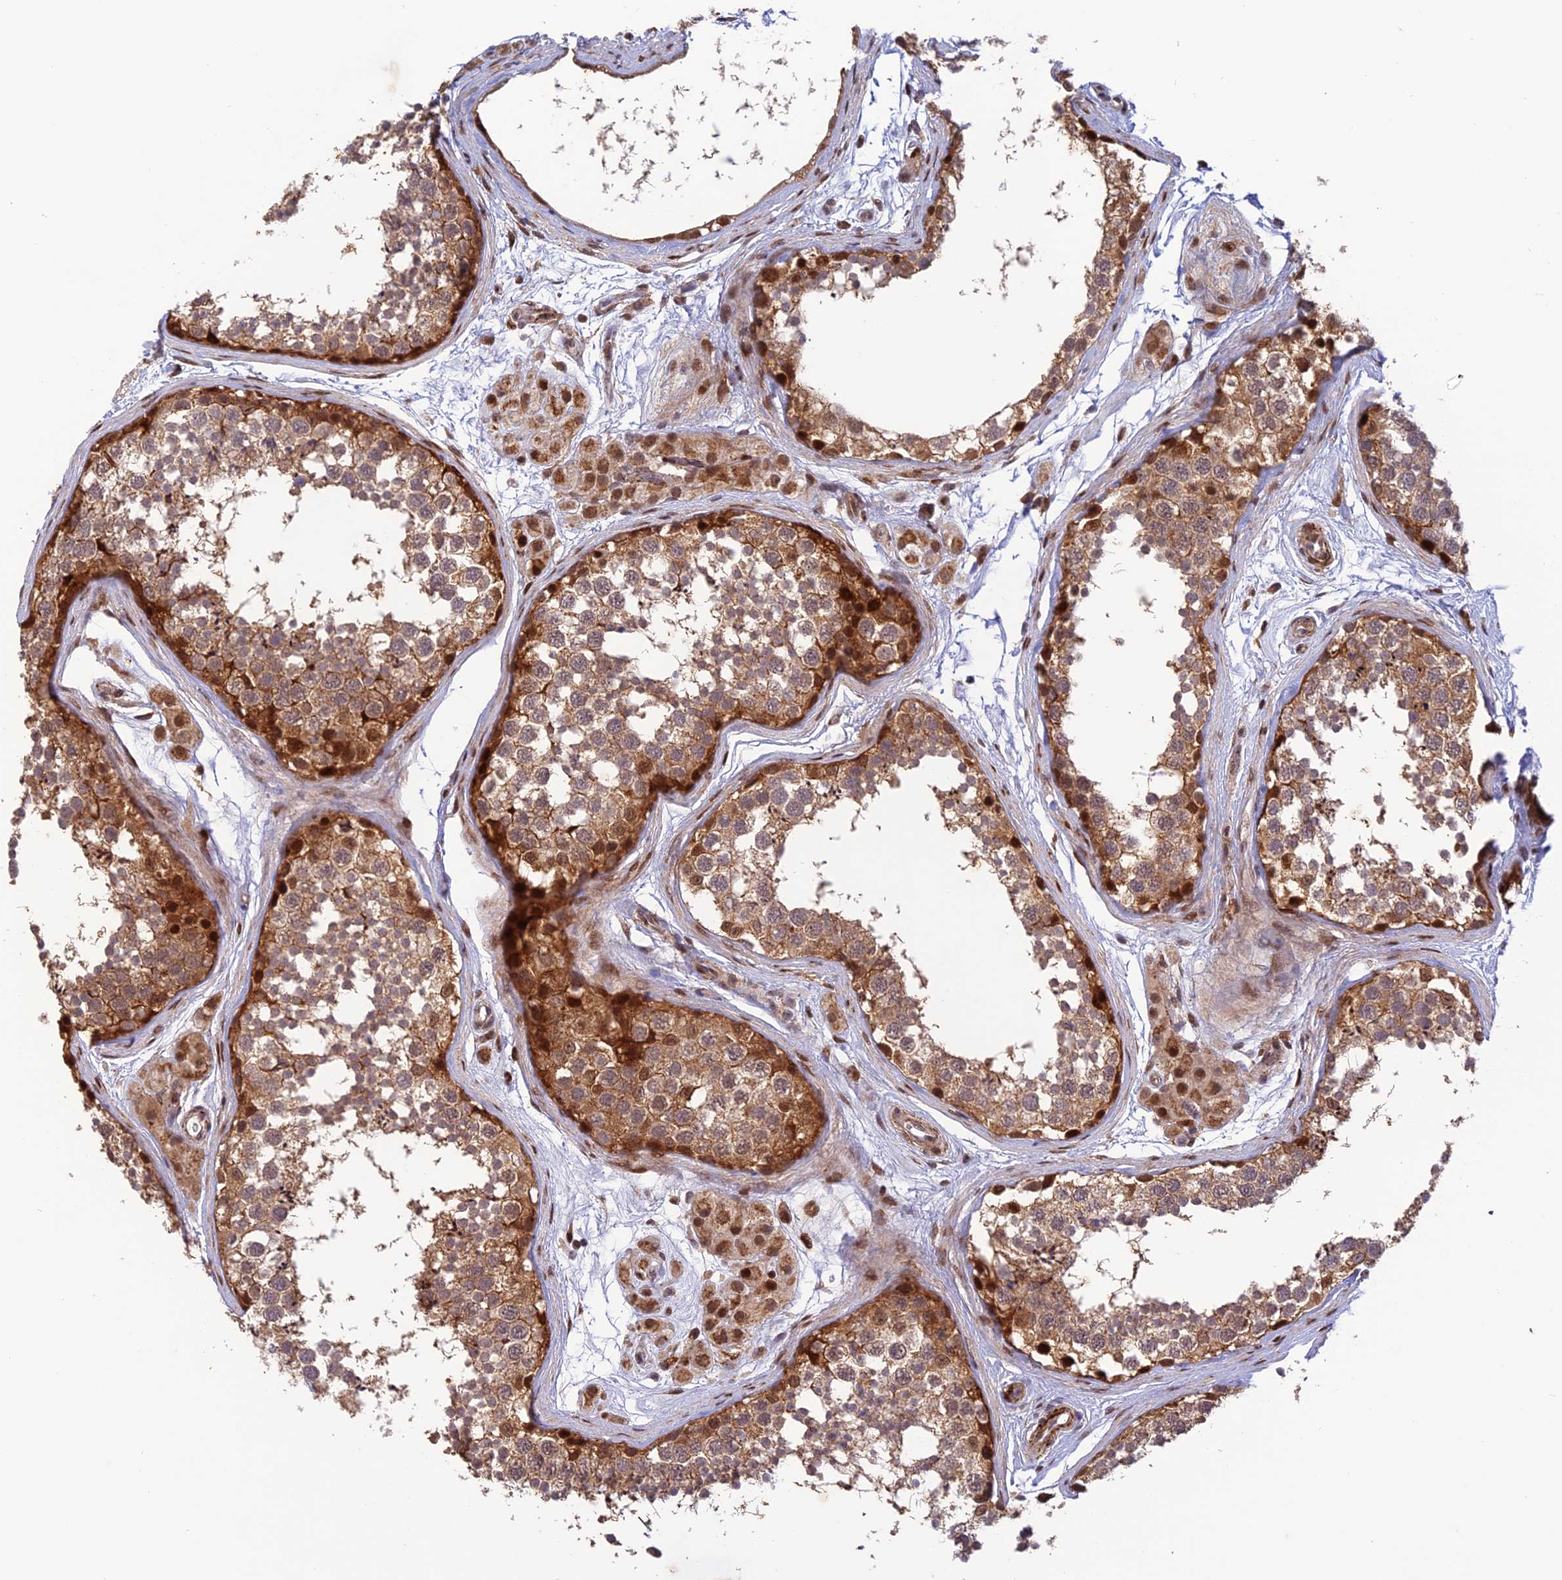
{"staining": {"intensity": "moderate", "quantity": ">75%", "location": "cytoplasmic/membranous,nuclear"}, "tissue": "testis", "cell_type": "Cells in seminiferous ducts", "image_type": "normal", "snomed": [{"axis": "morphology", "description": "Normal tissue, NOS"}, {"axis": "topography", "description": "Testis"}], "caption": "Normal testis was stained to show a protein in brown. There is medium levels of moderate cytoplasmic/membranous,nuclear staining in about >75% of cells in seminiferous ducts. The staining was performed using DAB (3,3'-diaminobenzidine) to visualize the protein expression in brown, while the nuclei were stained in blue with hematoxylin (Magnification: 20x).", "gene": "WDR55", "patient": {"sex": "male", "age": 56}}